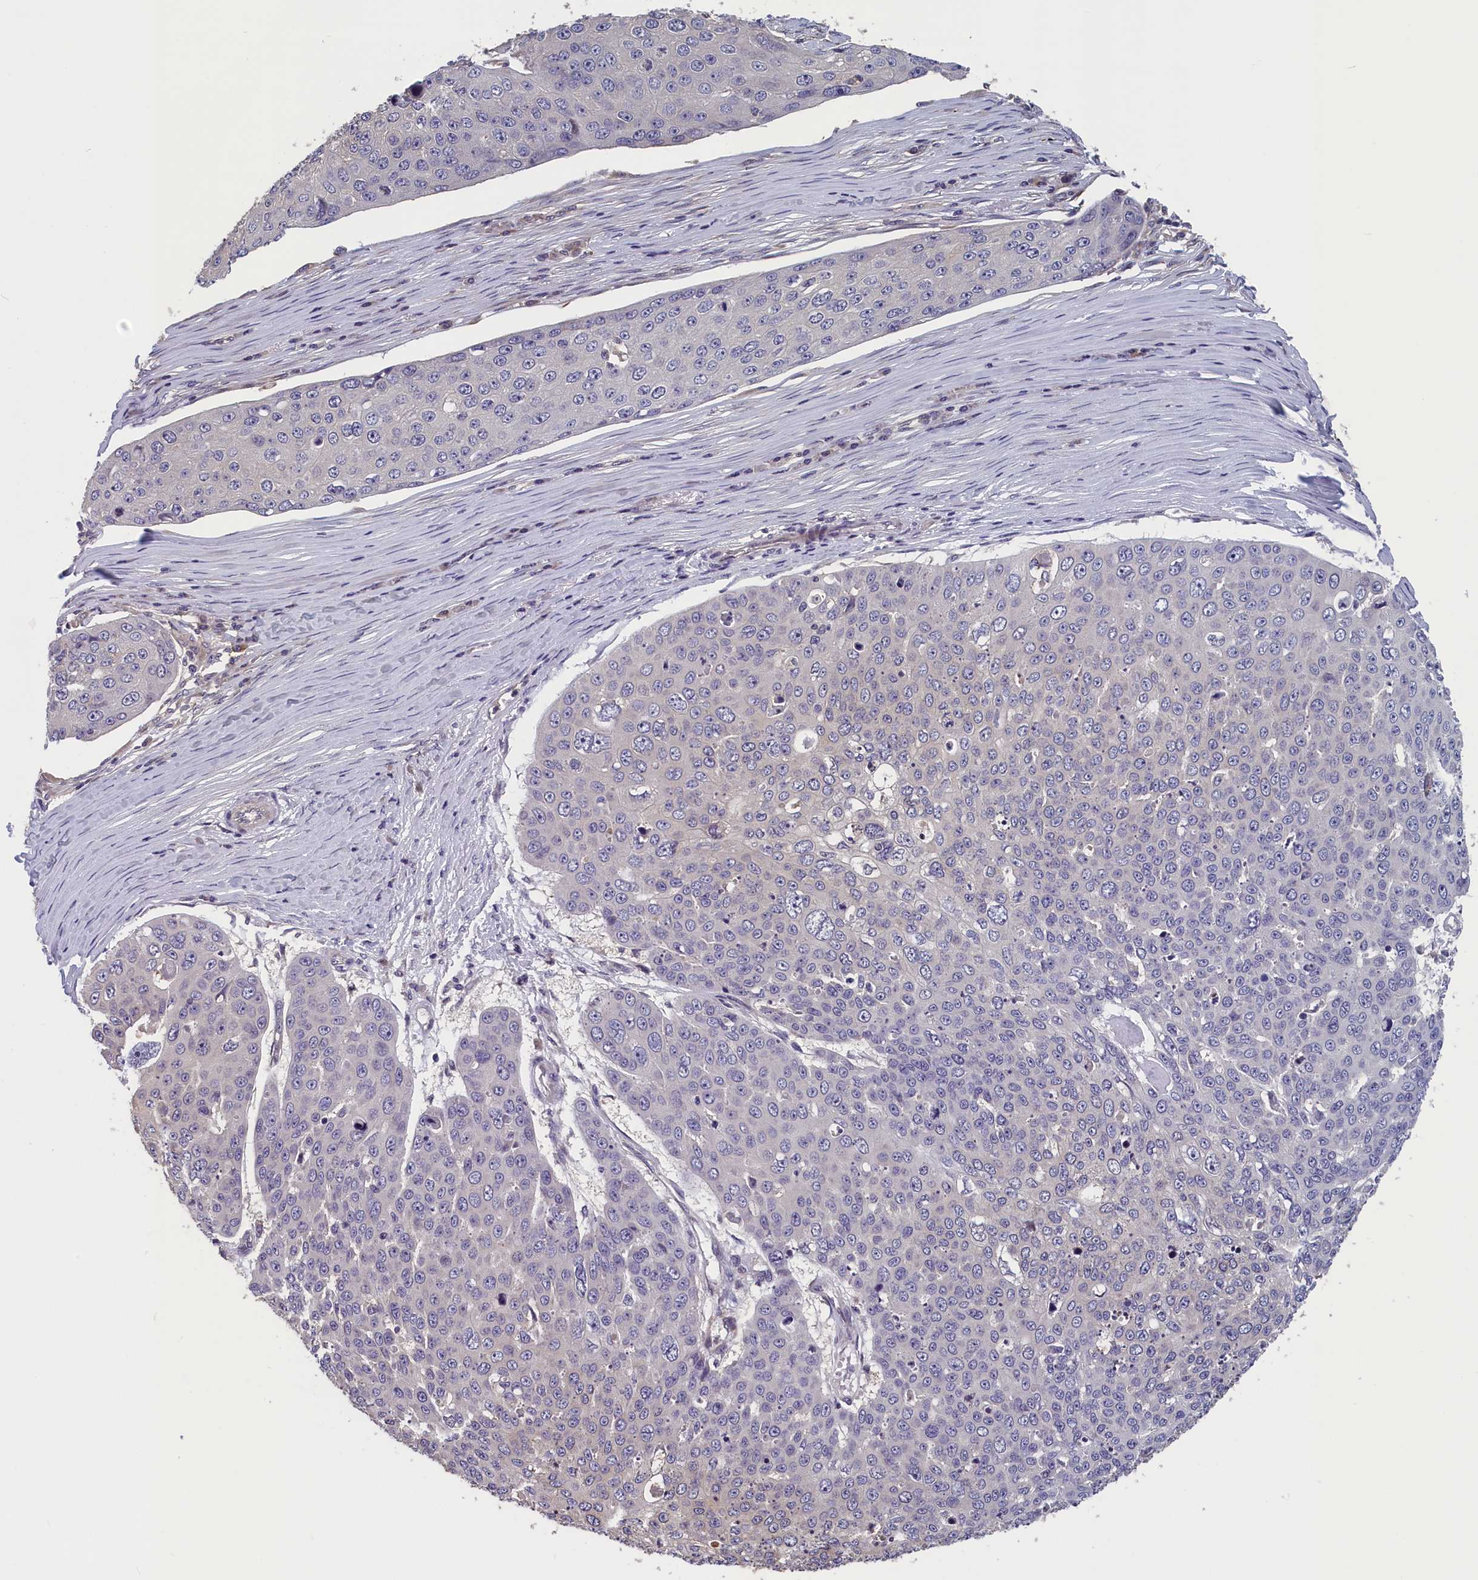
{"staining": {"intensity": "negative", "quantity": "none", "location": "none"}, "tissue": "skin cancer", "cell_type": "Tumor cells", "image_type": "cancer", "snomed": [{"axis": "morphology", "description": "Squamous cell carcinoma, NOS"}, {"axis": "topography", "description": "Skin"}], "caption": "High power microscopy photomicrograph of an IHC photomicrograph of squamous cell carcinoma (skin), revealing no significant expression in tumor cells. Nuclei are stained in blue.", "gene": "TMEM116", "patient": {"sex": "male", "age": 71}}